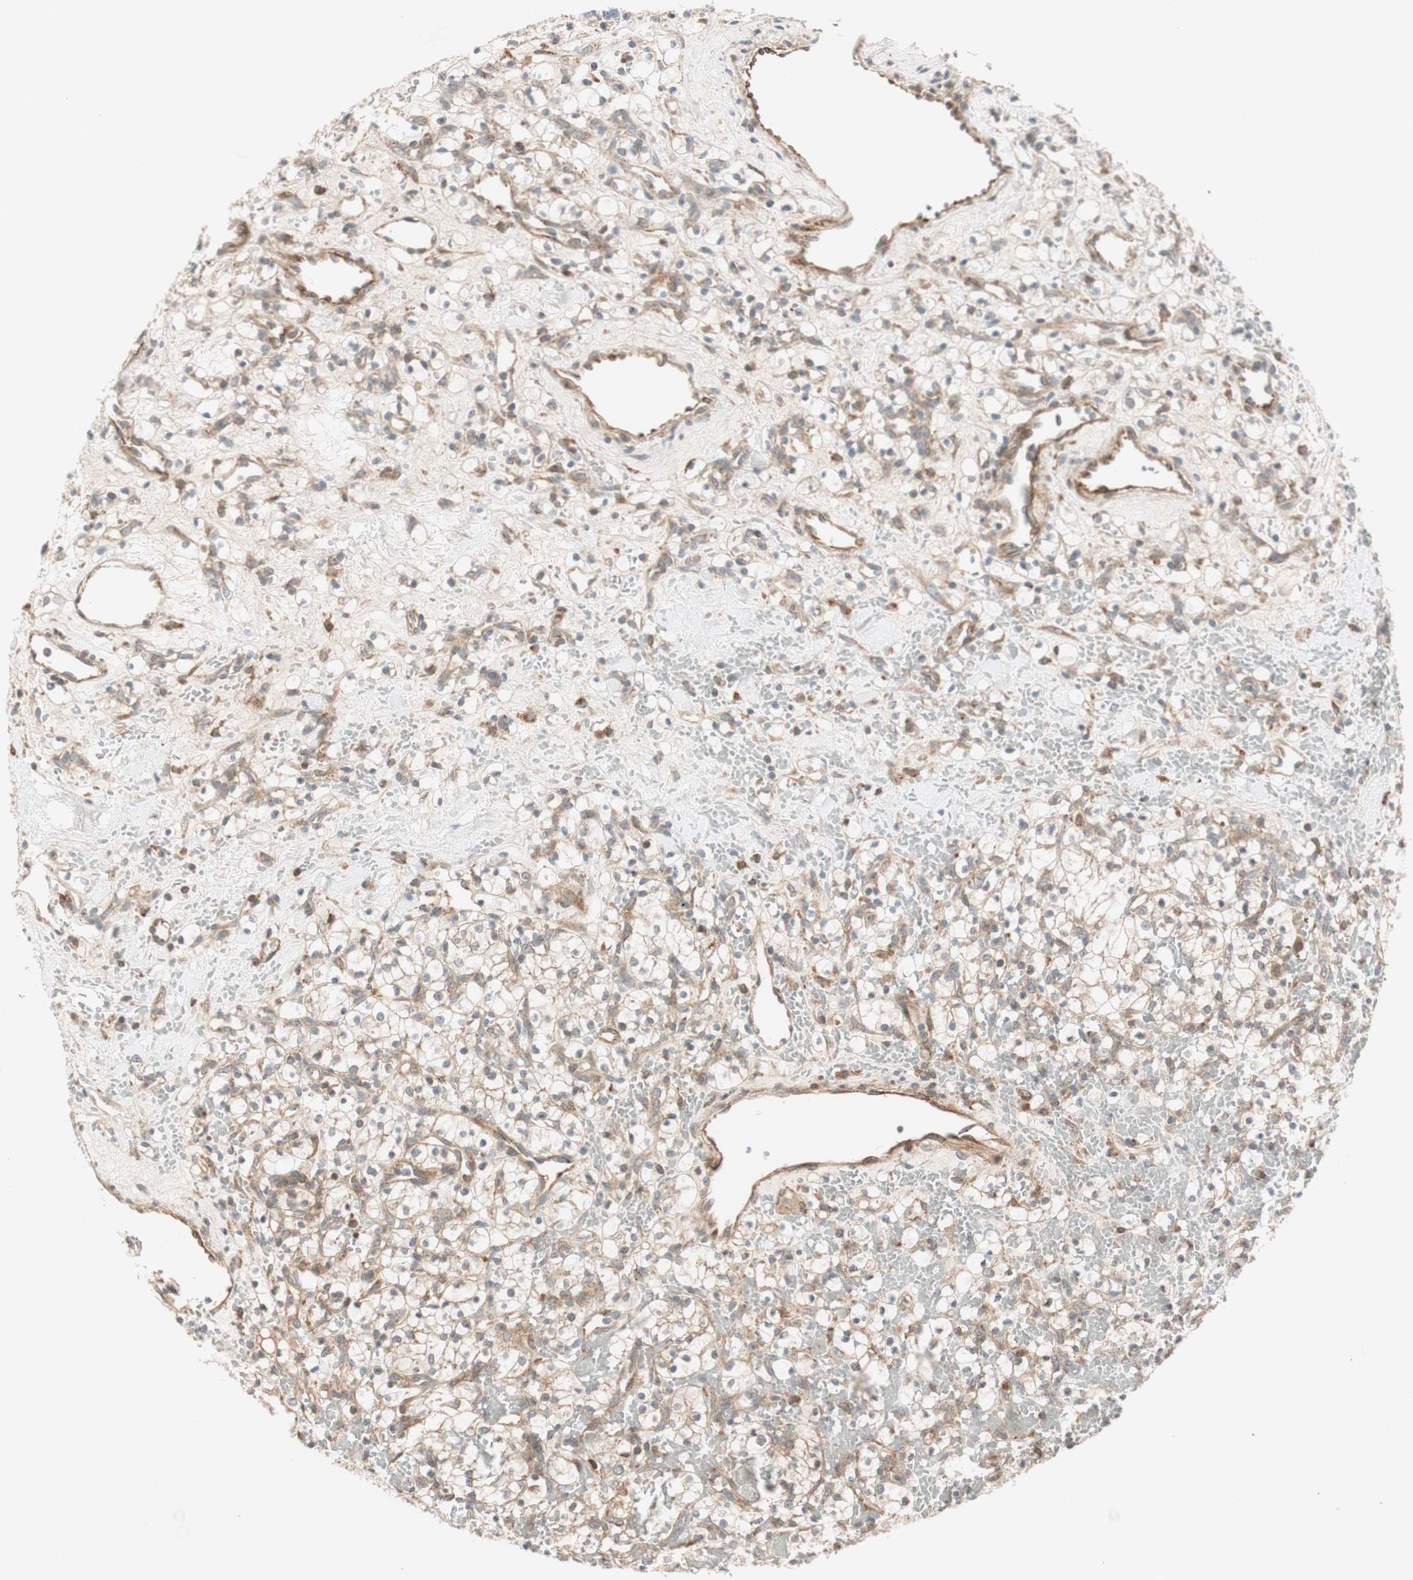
{"staining": {"intensity": "weak", "quantity": ">75%", "location": "cytoplasmic/membranous"}, "tissue": "renal cancer", "cell_type": "Tumor cells", "image_type": "cancer", "snomed": [{"axis": "morphology", "description": "Adenocarcinoma, NOS"}, {"axis": "topography", "description": "Kidney"}], "caption": "Immunohistochemical staining of adenocarcinoma (renal) exhibits low levels of weak cytoplasmic/membranous protein positivity in approximately >75% of tumor cells. The protein of interest is shown in brown color, while the nuclei are stained blue.", "gene": "ABI1", "patient": {"sex": "female", "age": 60}}